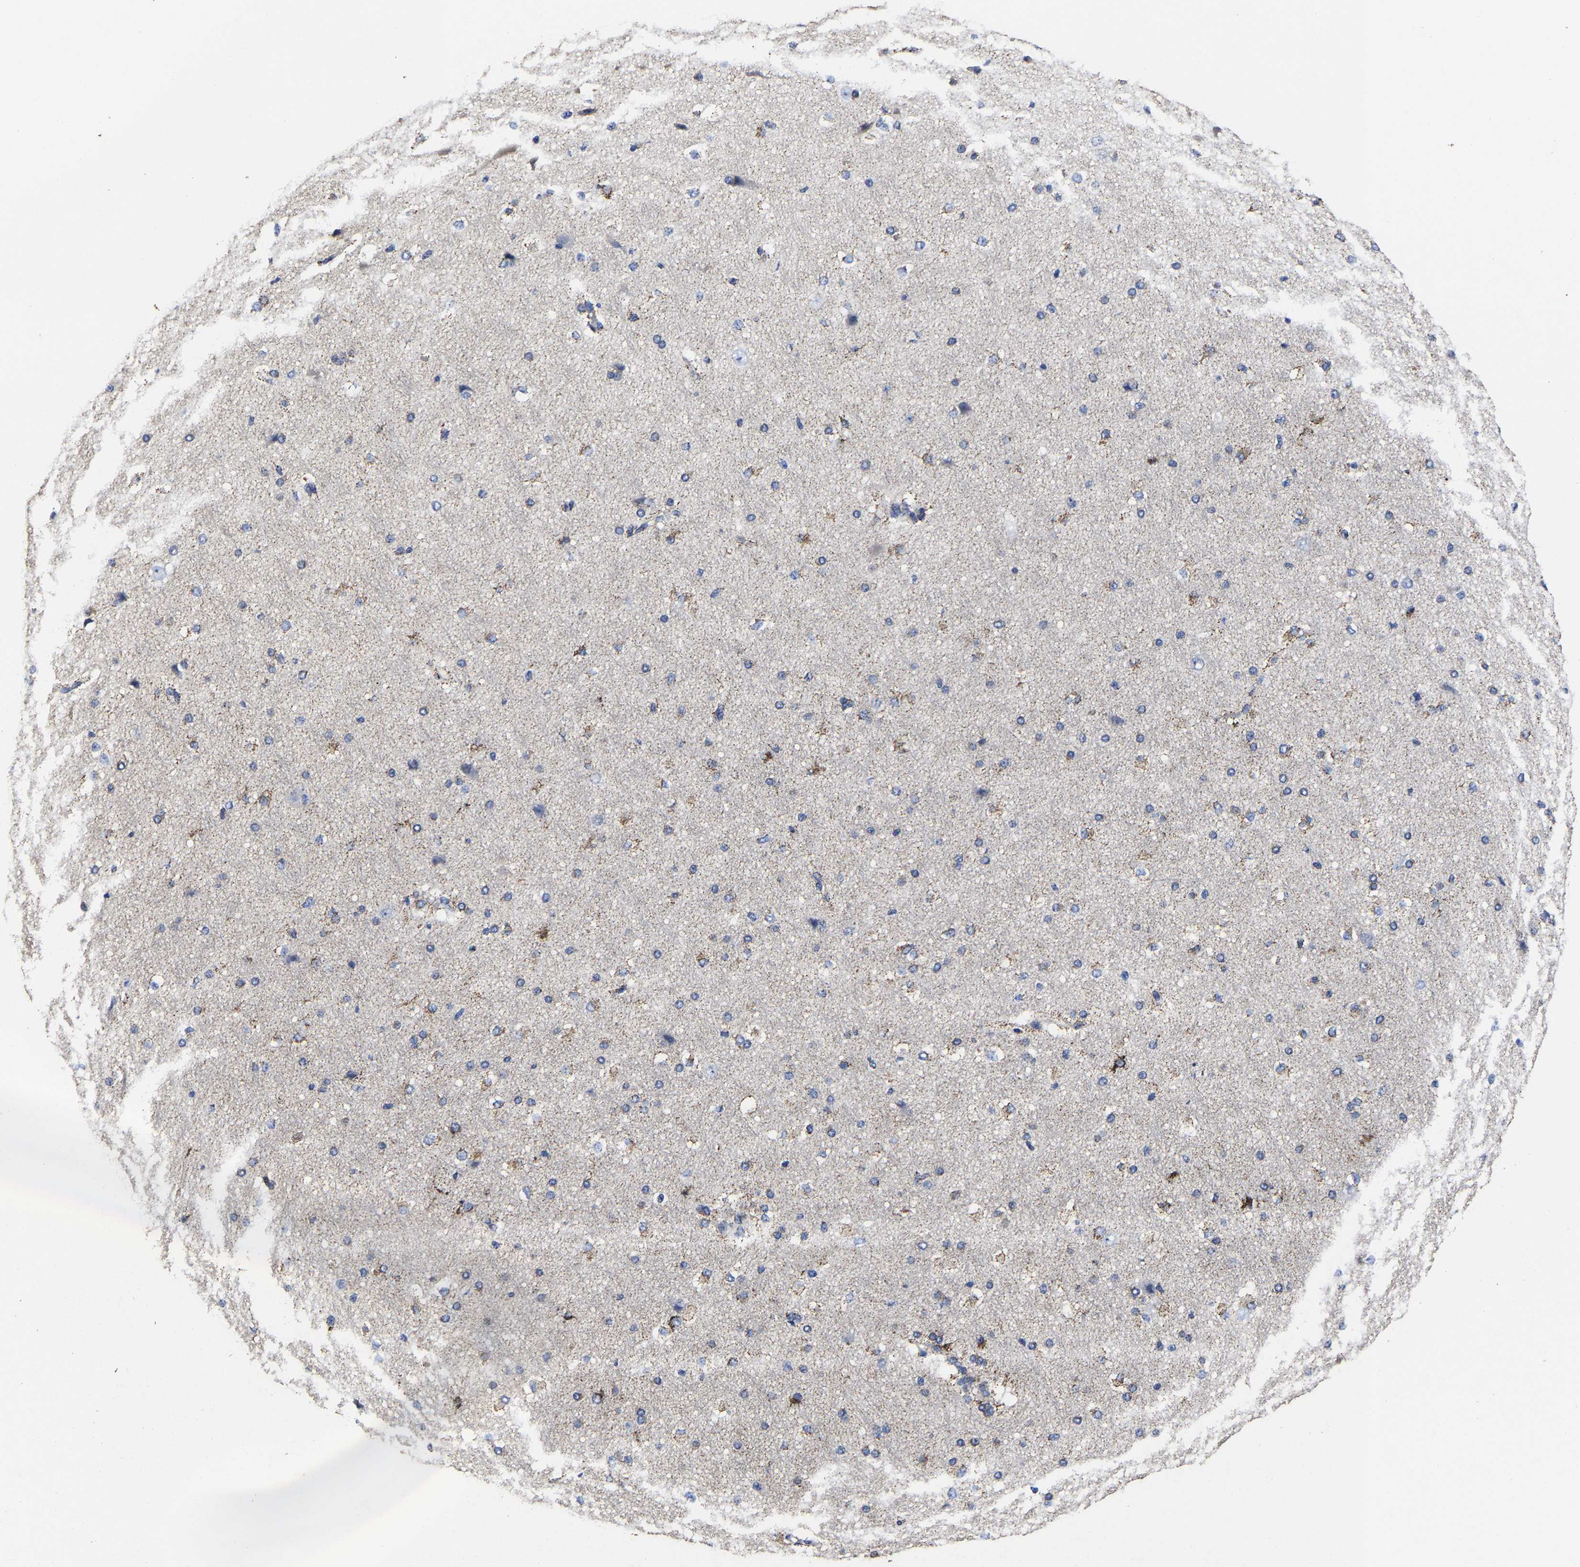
{"staining": {"intensity": "weak", "quantity": ">75%", "location": "cytoplasmic/membranous"}, "tissue": "cerebral cortex", "cell_type": "Endothelial cells", "image_type": "normal", "snomed": [{"axis": "morphology", "description": "Normal tissue, NOS"}, {"axis": "morphology", "description": "Developmental malformation"}, {"axis": "topography", "description": "Cerebral cortex"}], "caption": "Weak cytoplasmic/membranous positivity is appreciated in approximately >75% of endothelial cells in benign cerebral cortex. The protein is stained brown, and the nuclei are stained in blue (DAB IHC with brightfield microscopy, high magnification).", "gene": "AASS", "patient": {"sex": "female", "age": 30}}